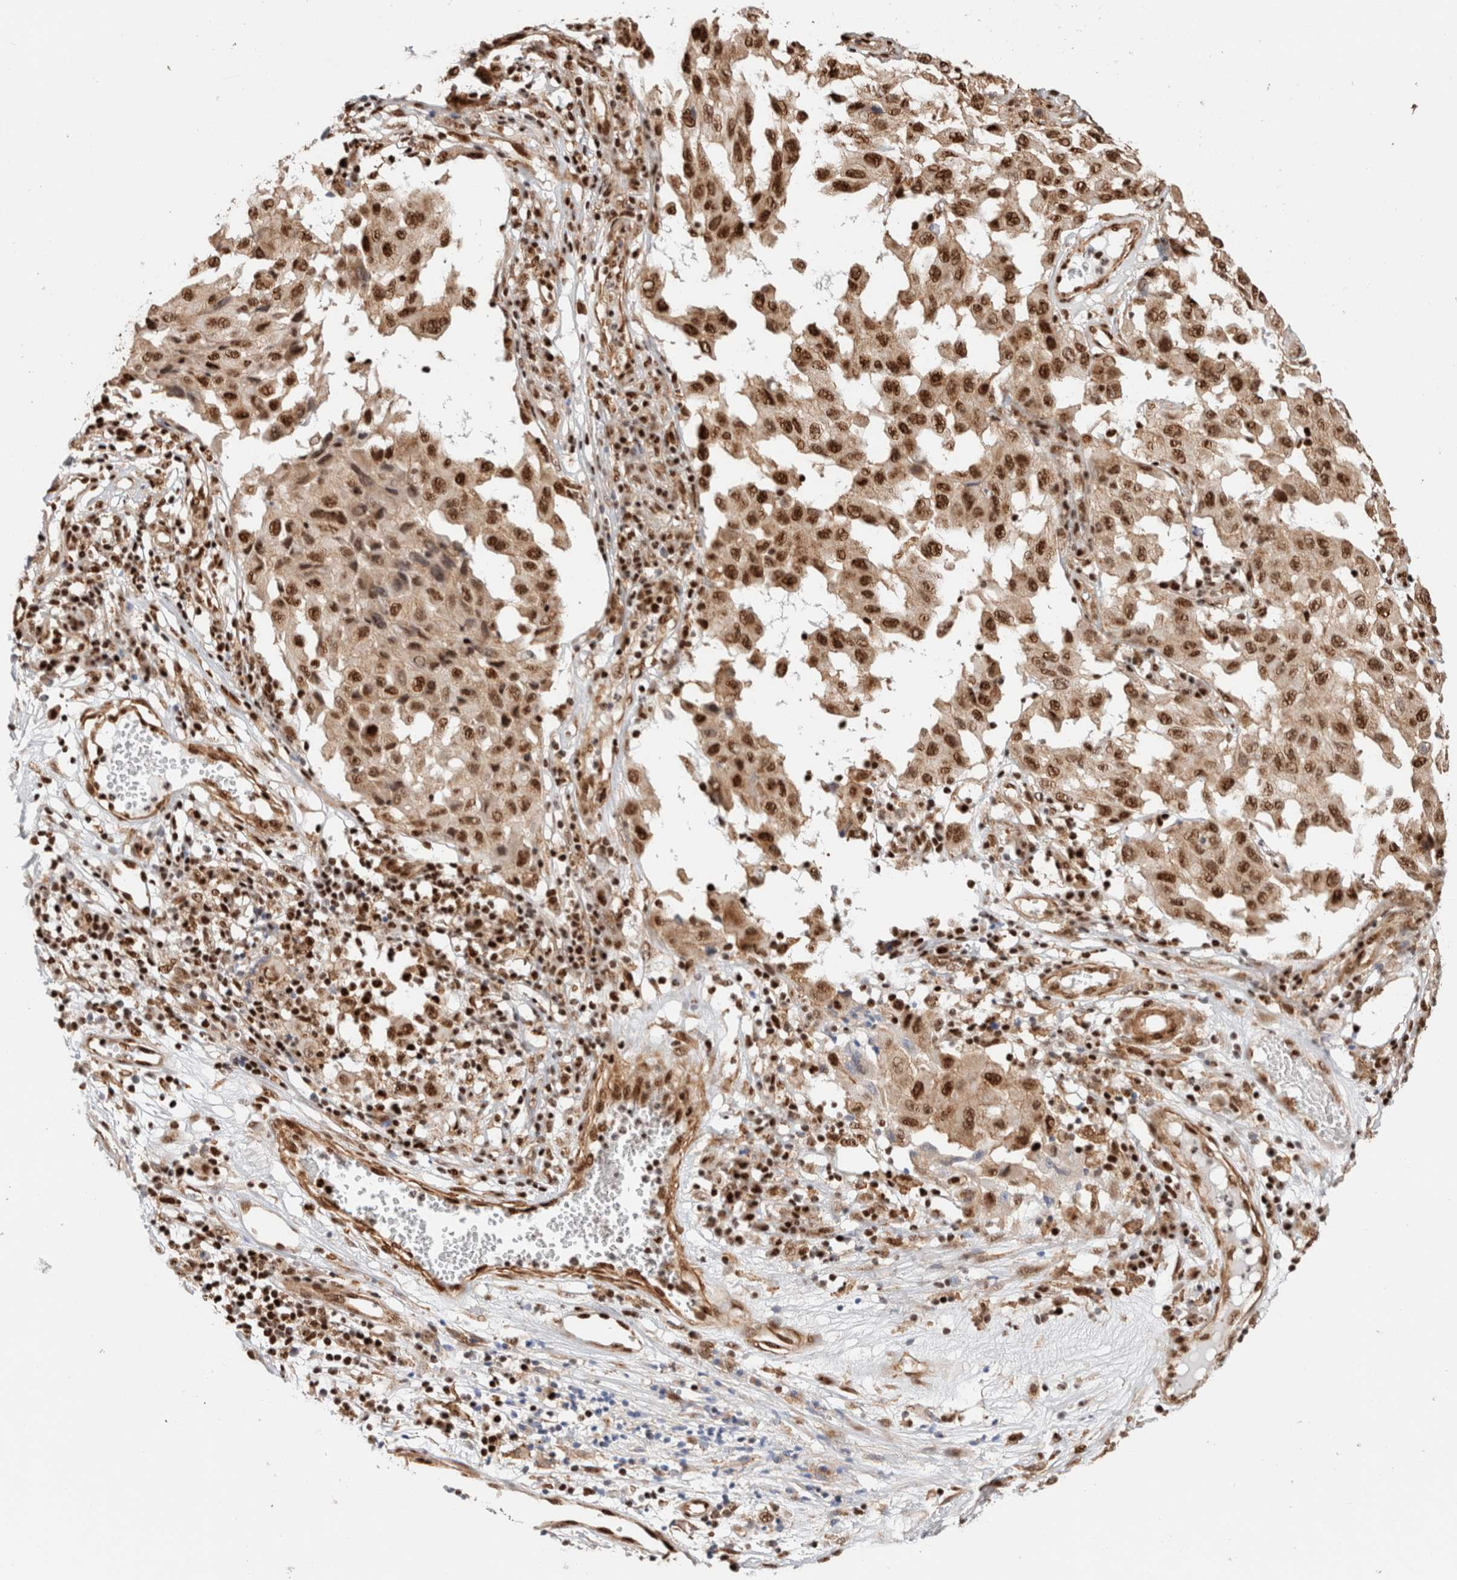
{"staining": {"intensity": "strong", "quantity": ">75%", "location": "nuclear"}, "tissue": "melanoma", "cell_type": "Tumor cells", "image_type": "cancer", "snomed": [{"axis": "morphology", "description": "Malignant melanoma, NOS"}, {"axis": "topography", "description": "Skin"}], "caption": "Malignant melanoma stained for a protein (brown) exhibits strong nuclear positive positivity in approximately >75% of tumor cells.", "gene": "ID3", "patient": {"sex": "male", "age": 30}}